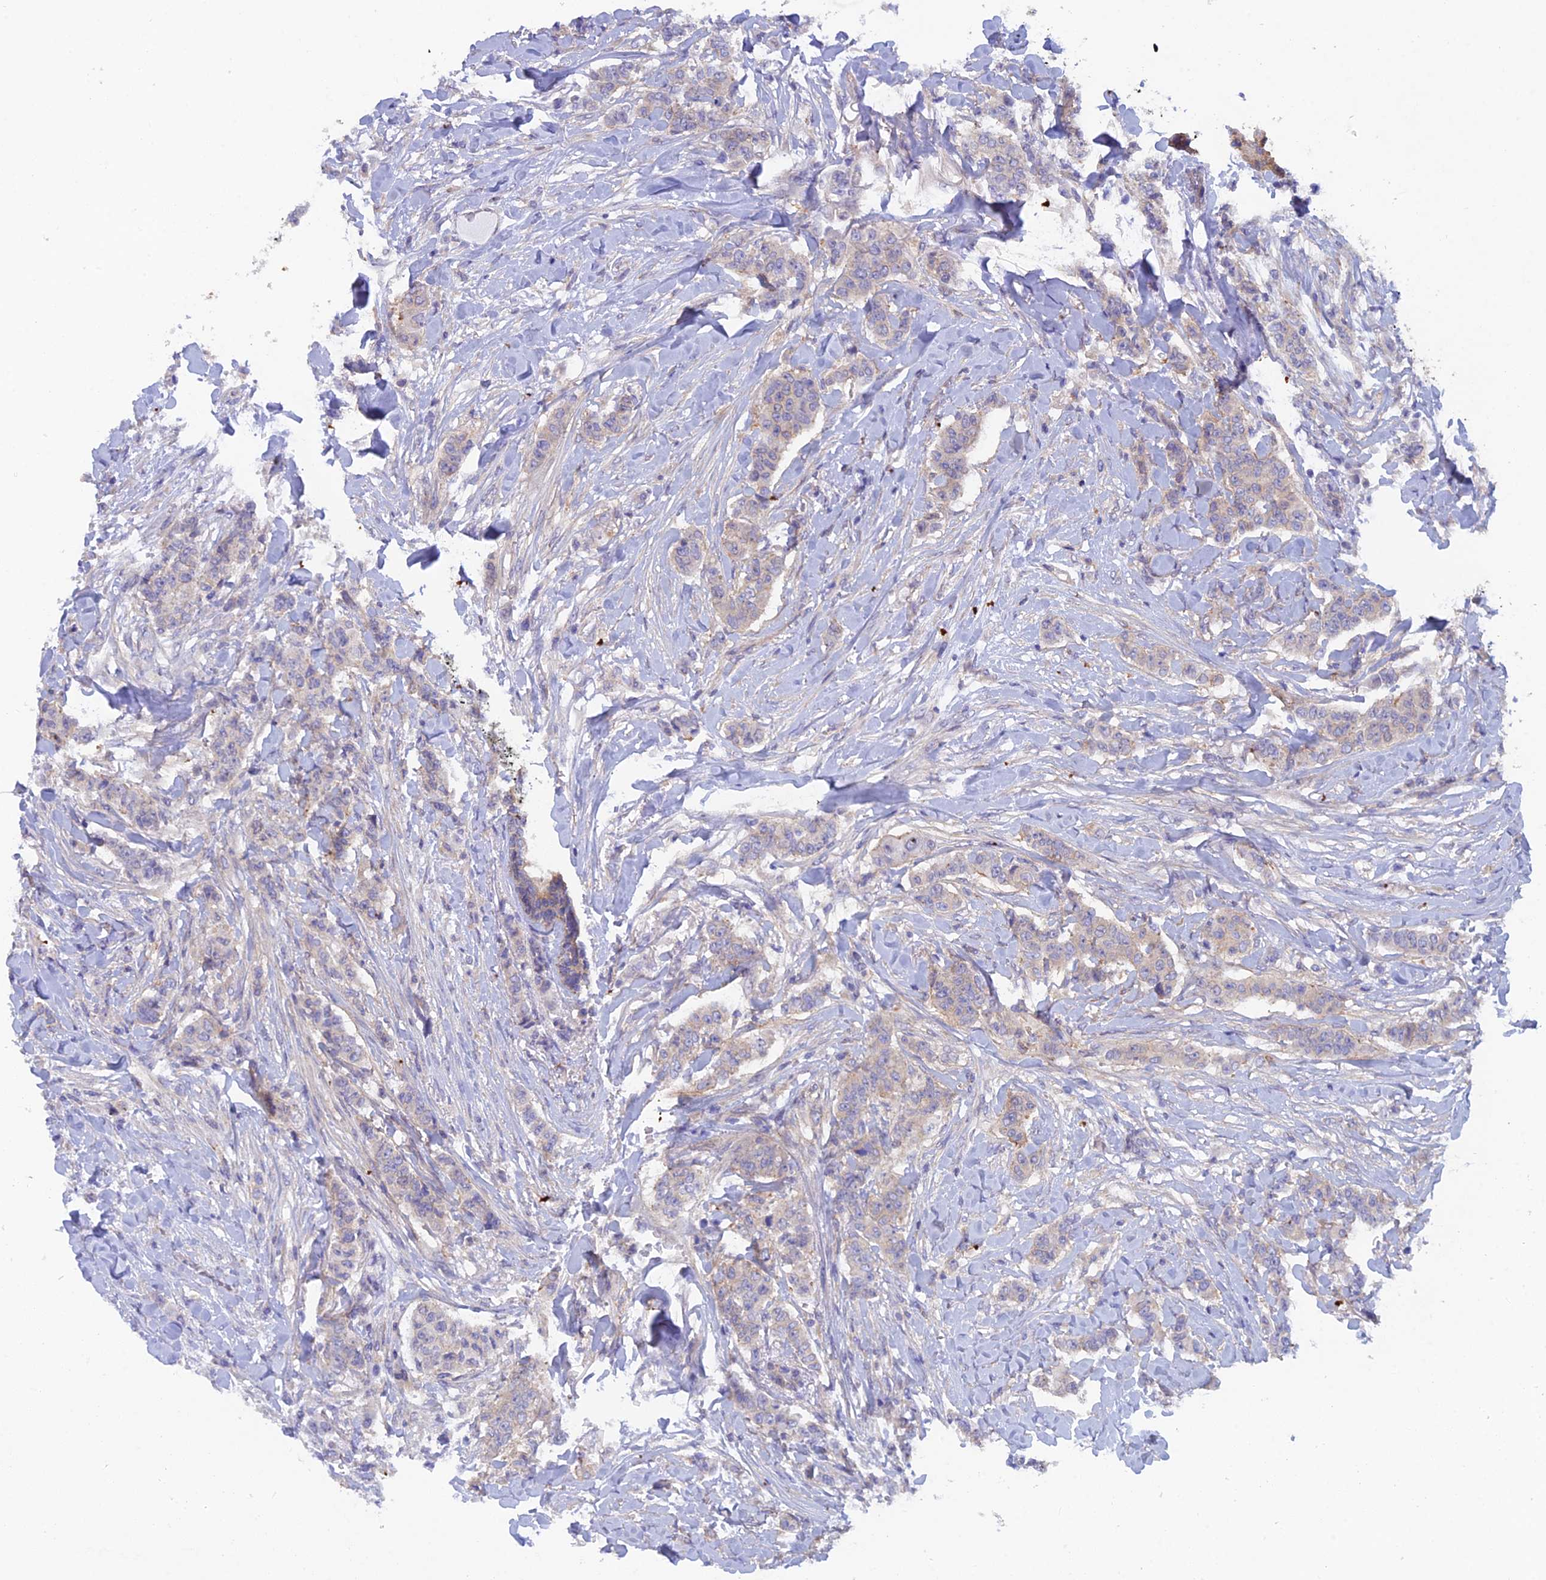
{"staining": {"intensity": "negative", "quantity": "none", "location": "none"}, "tissue": "breast cancer", "cell_type": "Tumor cells", "image_type": "cancer", "snomed": [{"axis": "morphology", "description": "Duct carcinoma"}, {"axis": "topography", "description": "Breast"}], "caption": "Immunohistochemical staining of breast infiltrating ductal carcinoma reveals no significant staining in tumor cells.", "gene": "FZR1", "patient": {"sex": "female", "age": 40}}